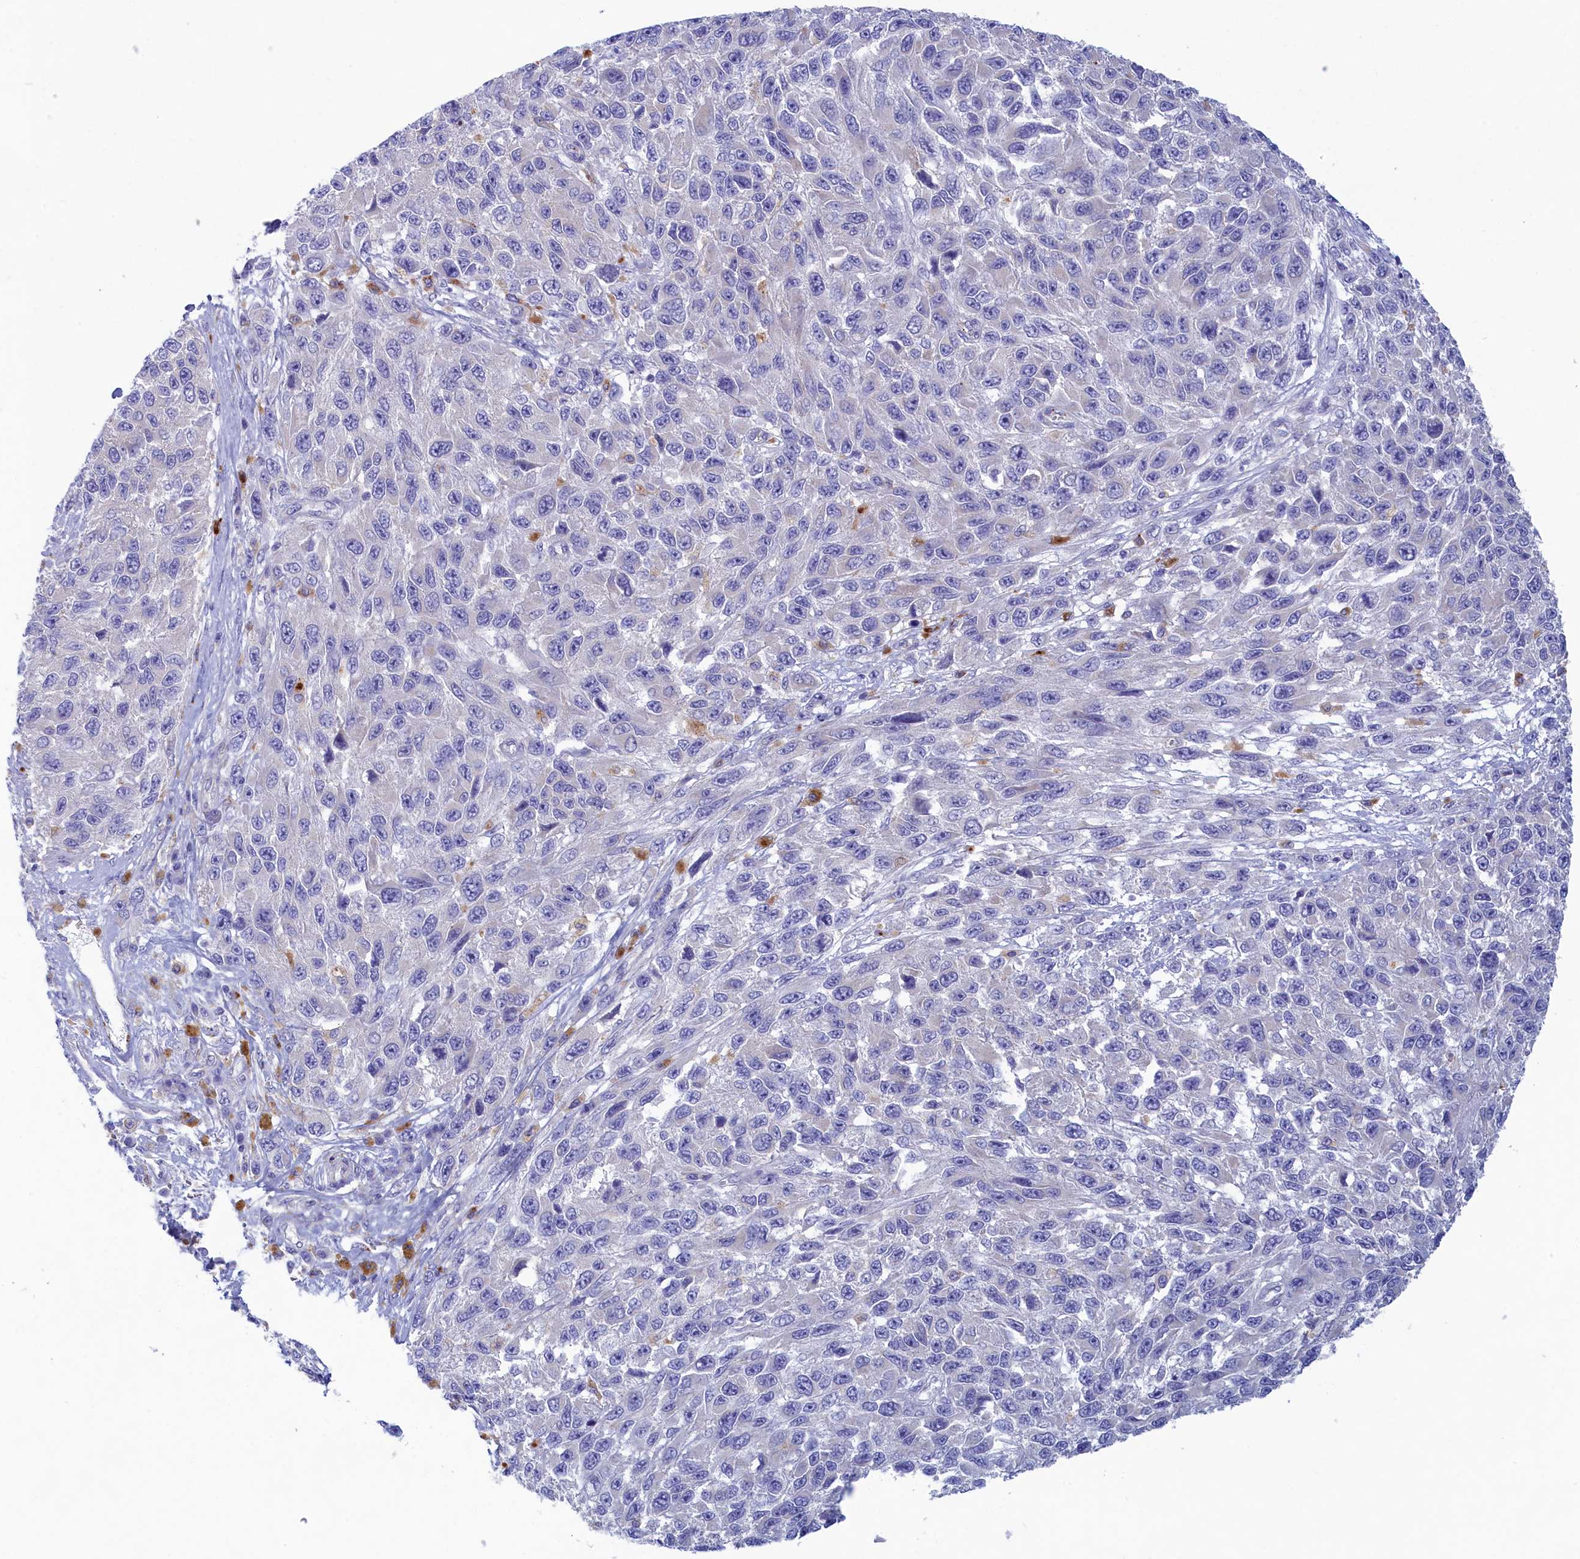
{"staining": {"intensity": "negative", "quantity": "none", "location": "none"}, "tissue": "melanoma", "cell_type": "Tumor cells", "image_type": "cancer", "snomed": [{"axis": "morphology", "description": "Normal tissue, NOS"}, {"axis": "morphology", "description": "Malignant melanoma, NOS"}, {"axis": "topography", "description": "Skin"}], "caption": "Tumor cells show no significant protein staining in malignant melanoma.", "gene": "WDR6", "patient": {"sex": "female", "age": 96}}